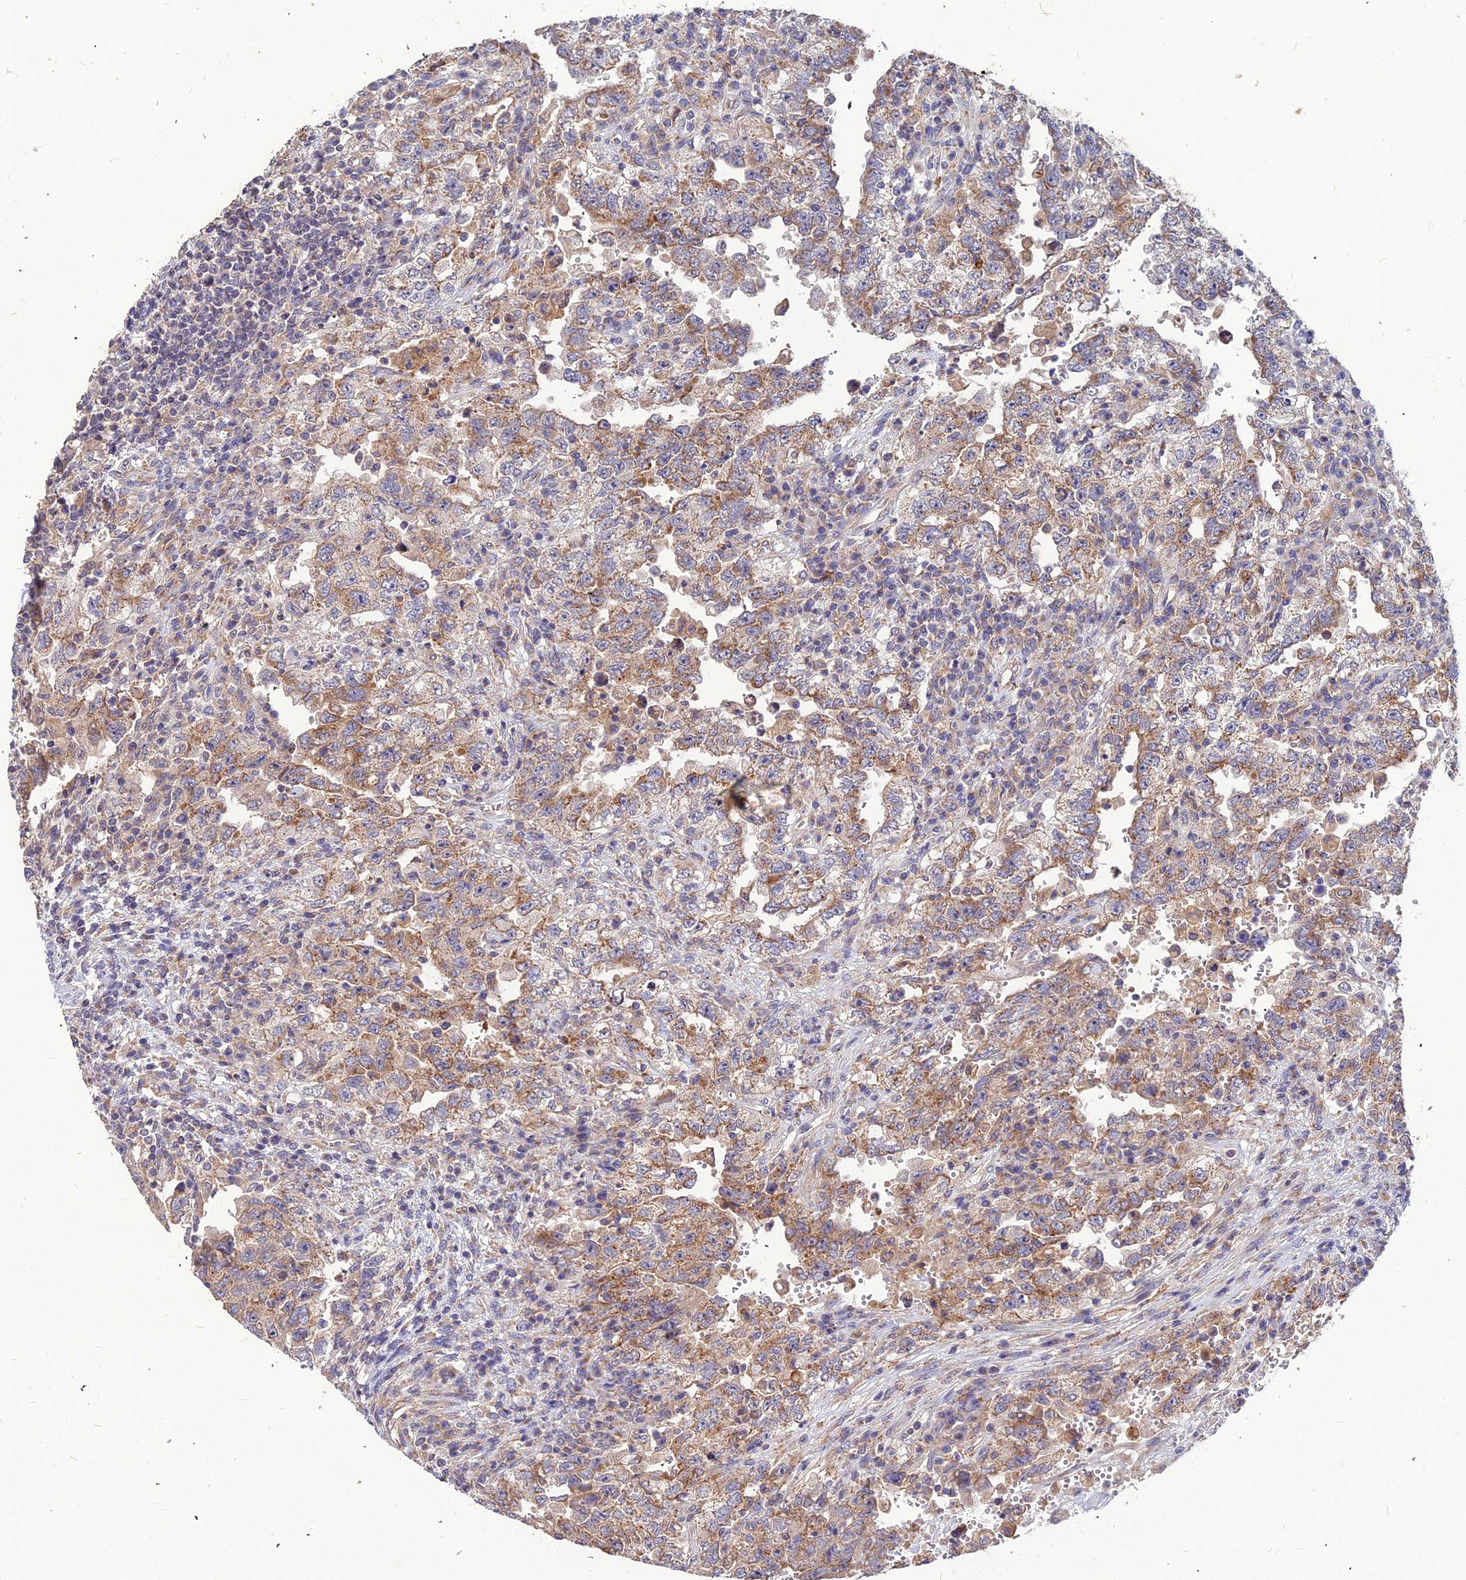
{"staining": {"intensity": "moderate", "quantity": ">75%", "location": "cytoplasmic/membranous"}, "tissue": "testis cancer", "cell_type": "Tumor cells", "image_type": "cancer", "snomed": [{"axis": "morphology", "description": "Carcinoma, Embryonal, NOS"}, {"axis": "topography", "description": "Testis"}], "caption": "Immunohistochemical staining of embryonal carcinoma (testis) reveals medium levels of moderate cytoplasmic/membranous staining in approximately >75% of tumor cells.", "gene": "LEKR1", "patient": {"sex": "male", "age": 26}}